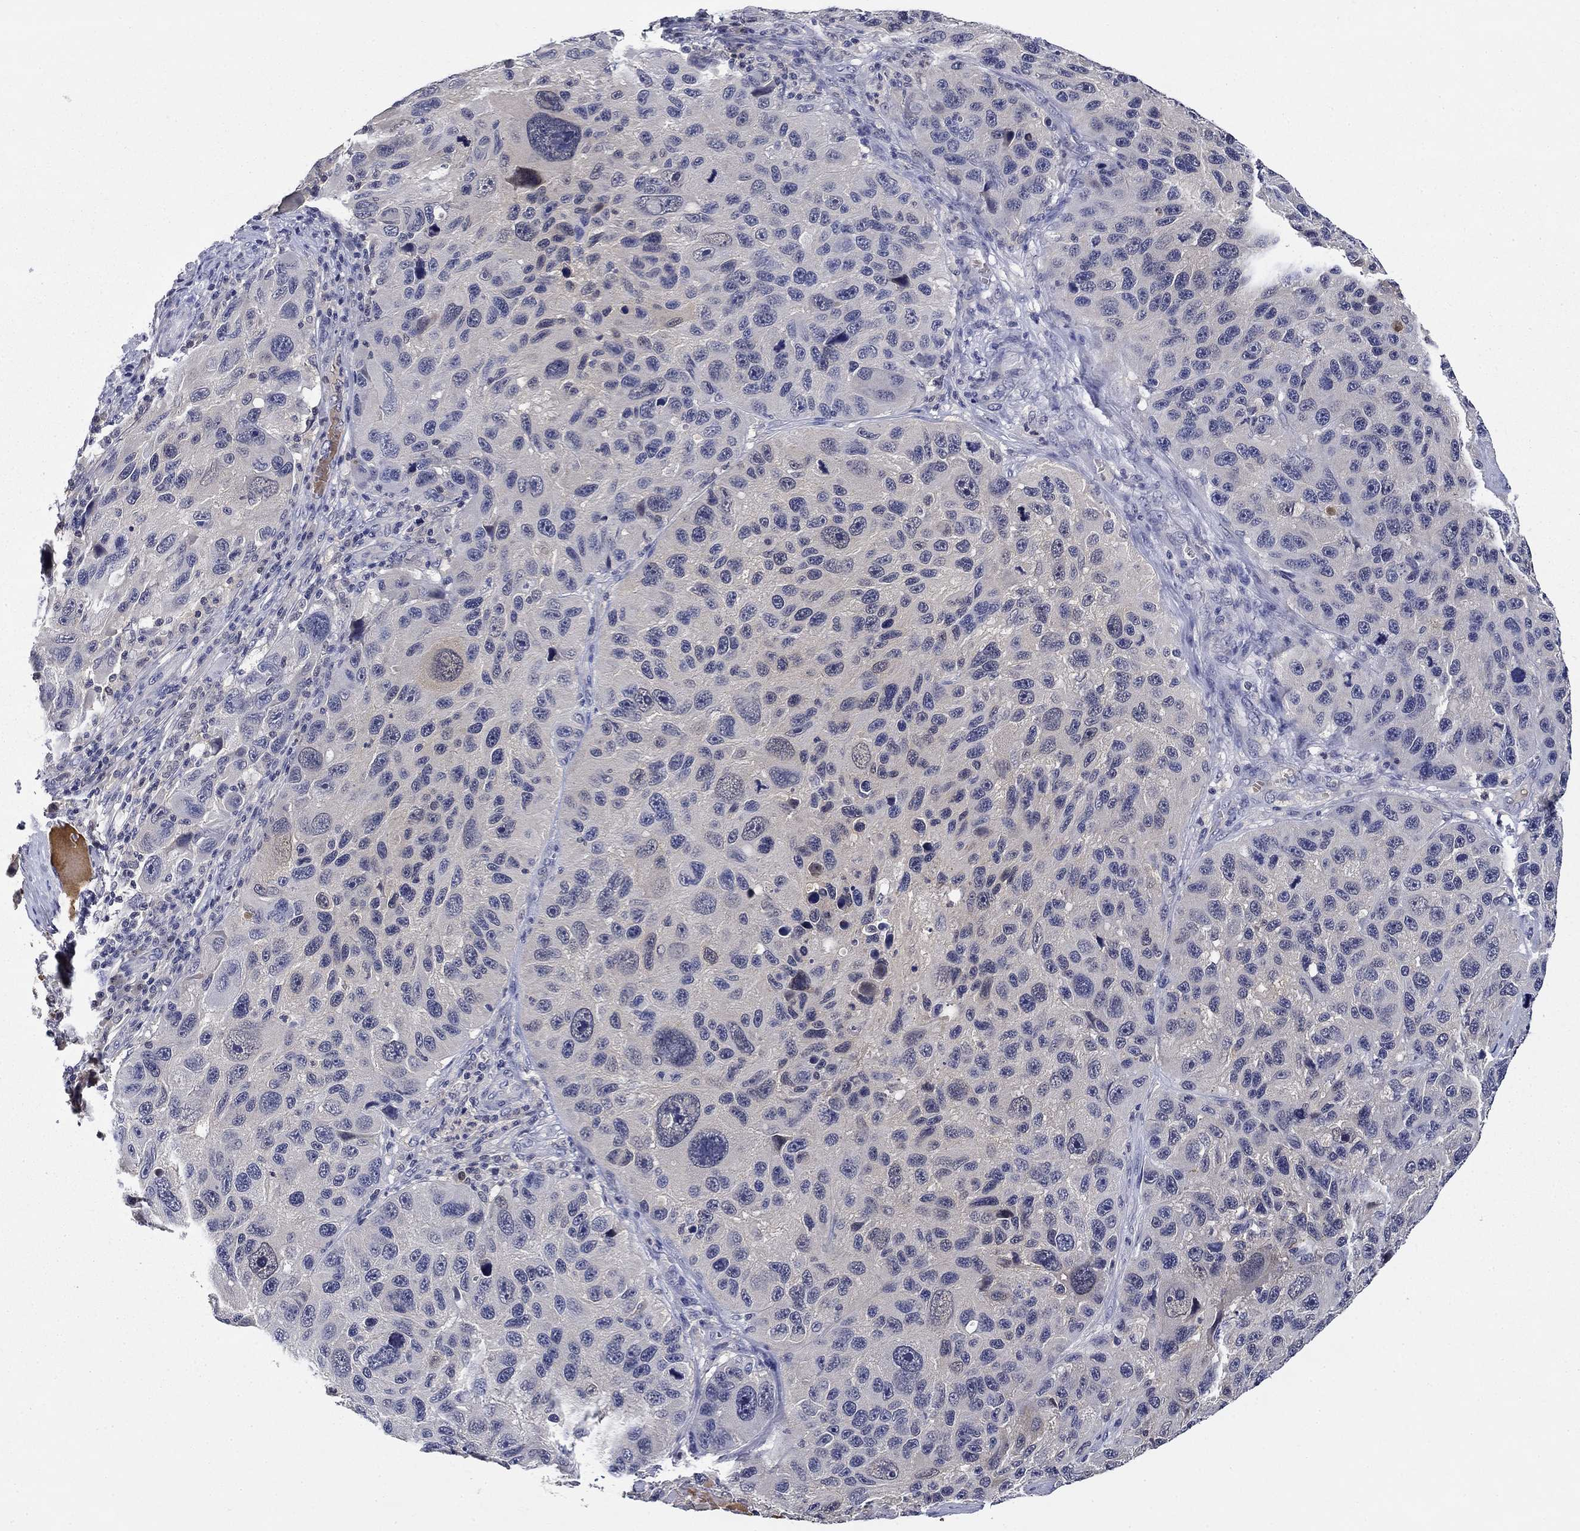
{"staining": {"intensity": "negative", "quantity": "none", "location": "none"}, "tissue": "melanoma", "cell_type": "Tumor cells", "image_type": "cancer", "snomed": [{"axis": "morphology", "description": "Malignant melanoma, NOS"}, {"axis": "topography", "description": "Skin"}], "caption": "DAB immunohistochemical staining of malignant melanoma exhibits no significant staining in tumor cells.", "gene": "DDTL", "patient": {"sex": "male", "age": 53}}